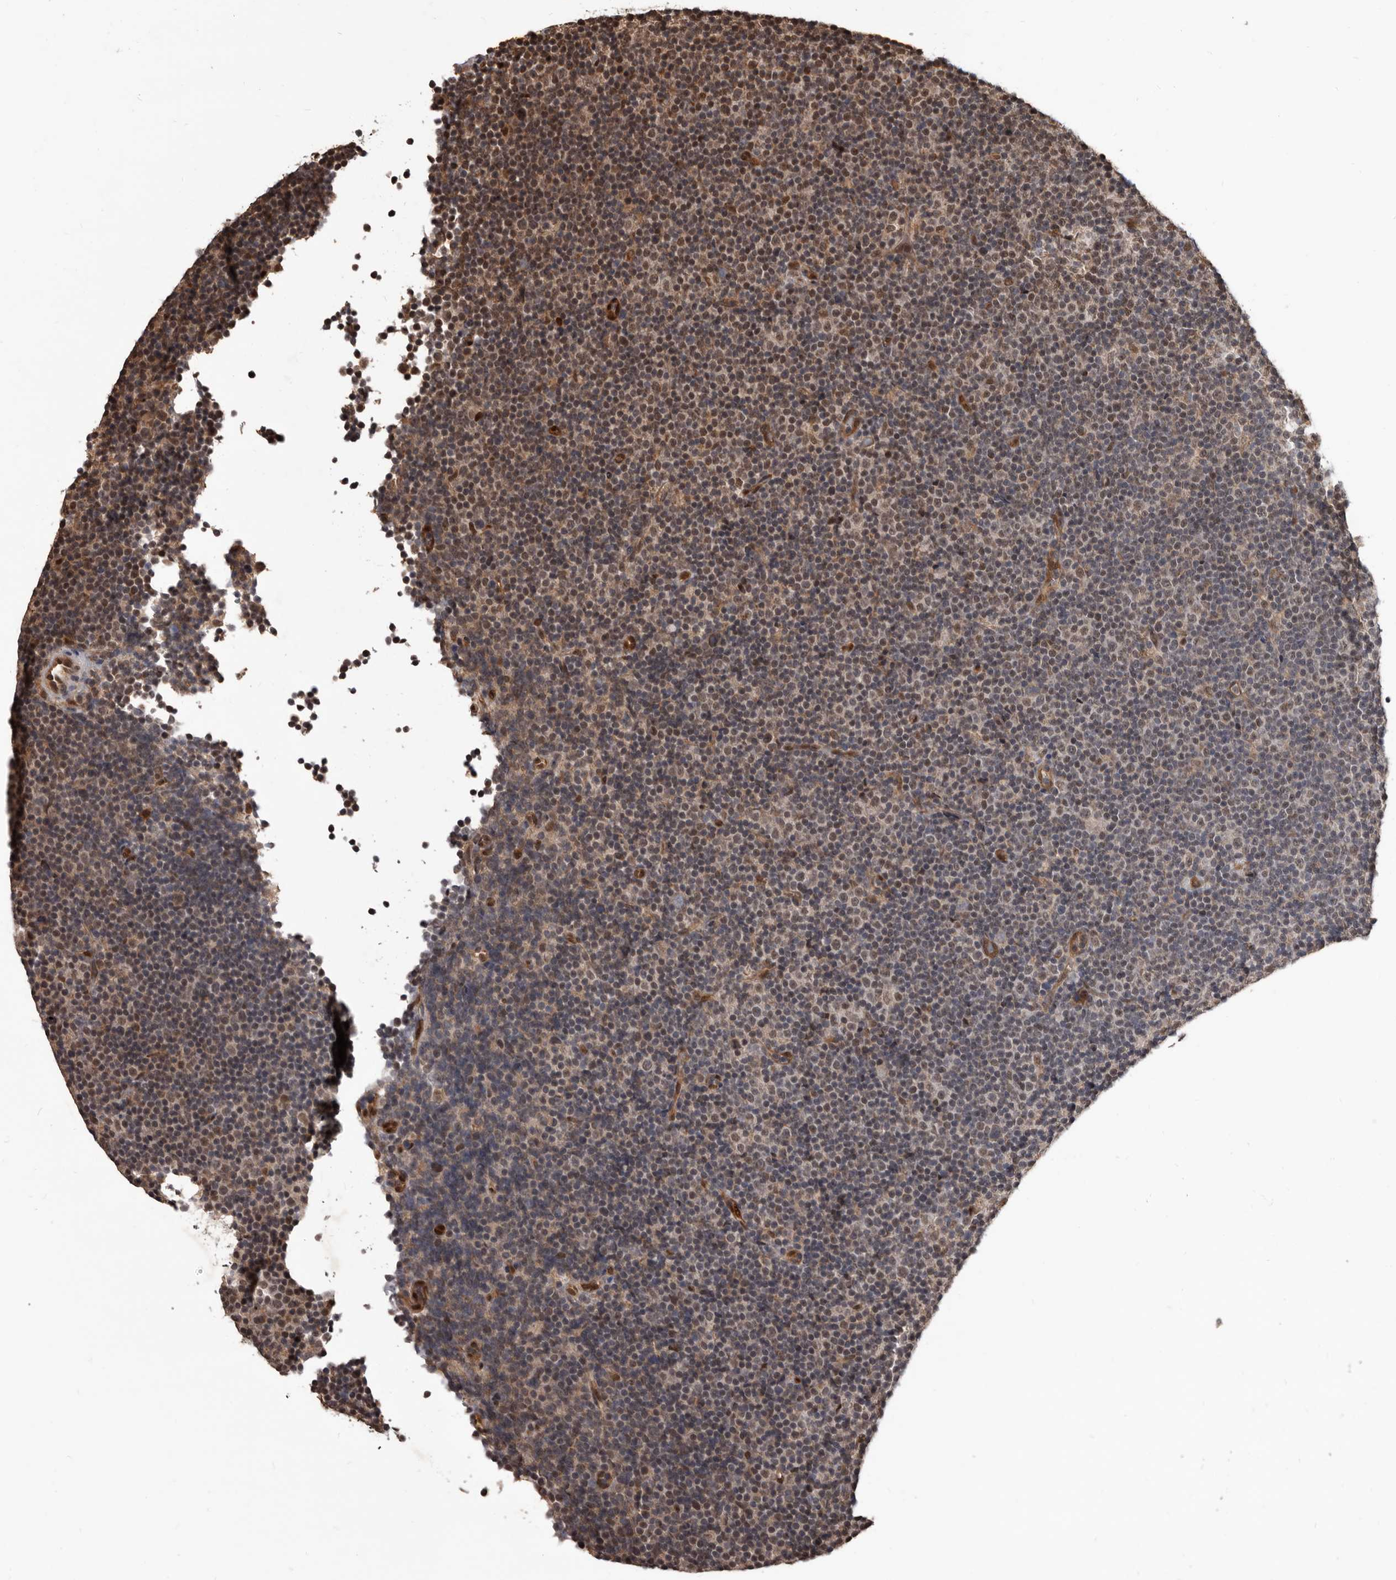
{"staining": {"intensity": "weak", "quantity": "25%-75%", "location": "nuclear"}, "tissue": "lymphoma", "cell_type": "Tumor cells", "image_type": "cancer", "snomed": [{"axis": "morphology", "description": "Malignant lymphoma, non-Hodgkin's type, Low grade"}, {"axis": "topography", "description": "Lymph node"}], "caption": "The photomicrograph demonstrates staining of lymphoma, revealing weak nuclear protein positivity (brown color) within tumor cells.", "gene": "AHR", "patient": {"sex": "female", "age": 67}}